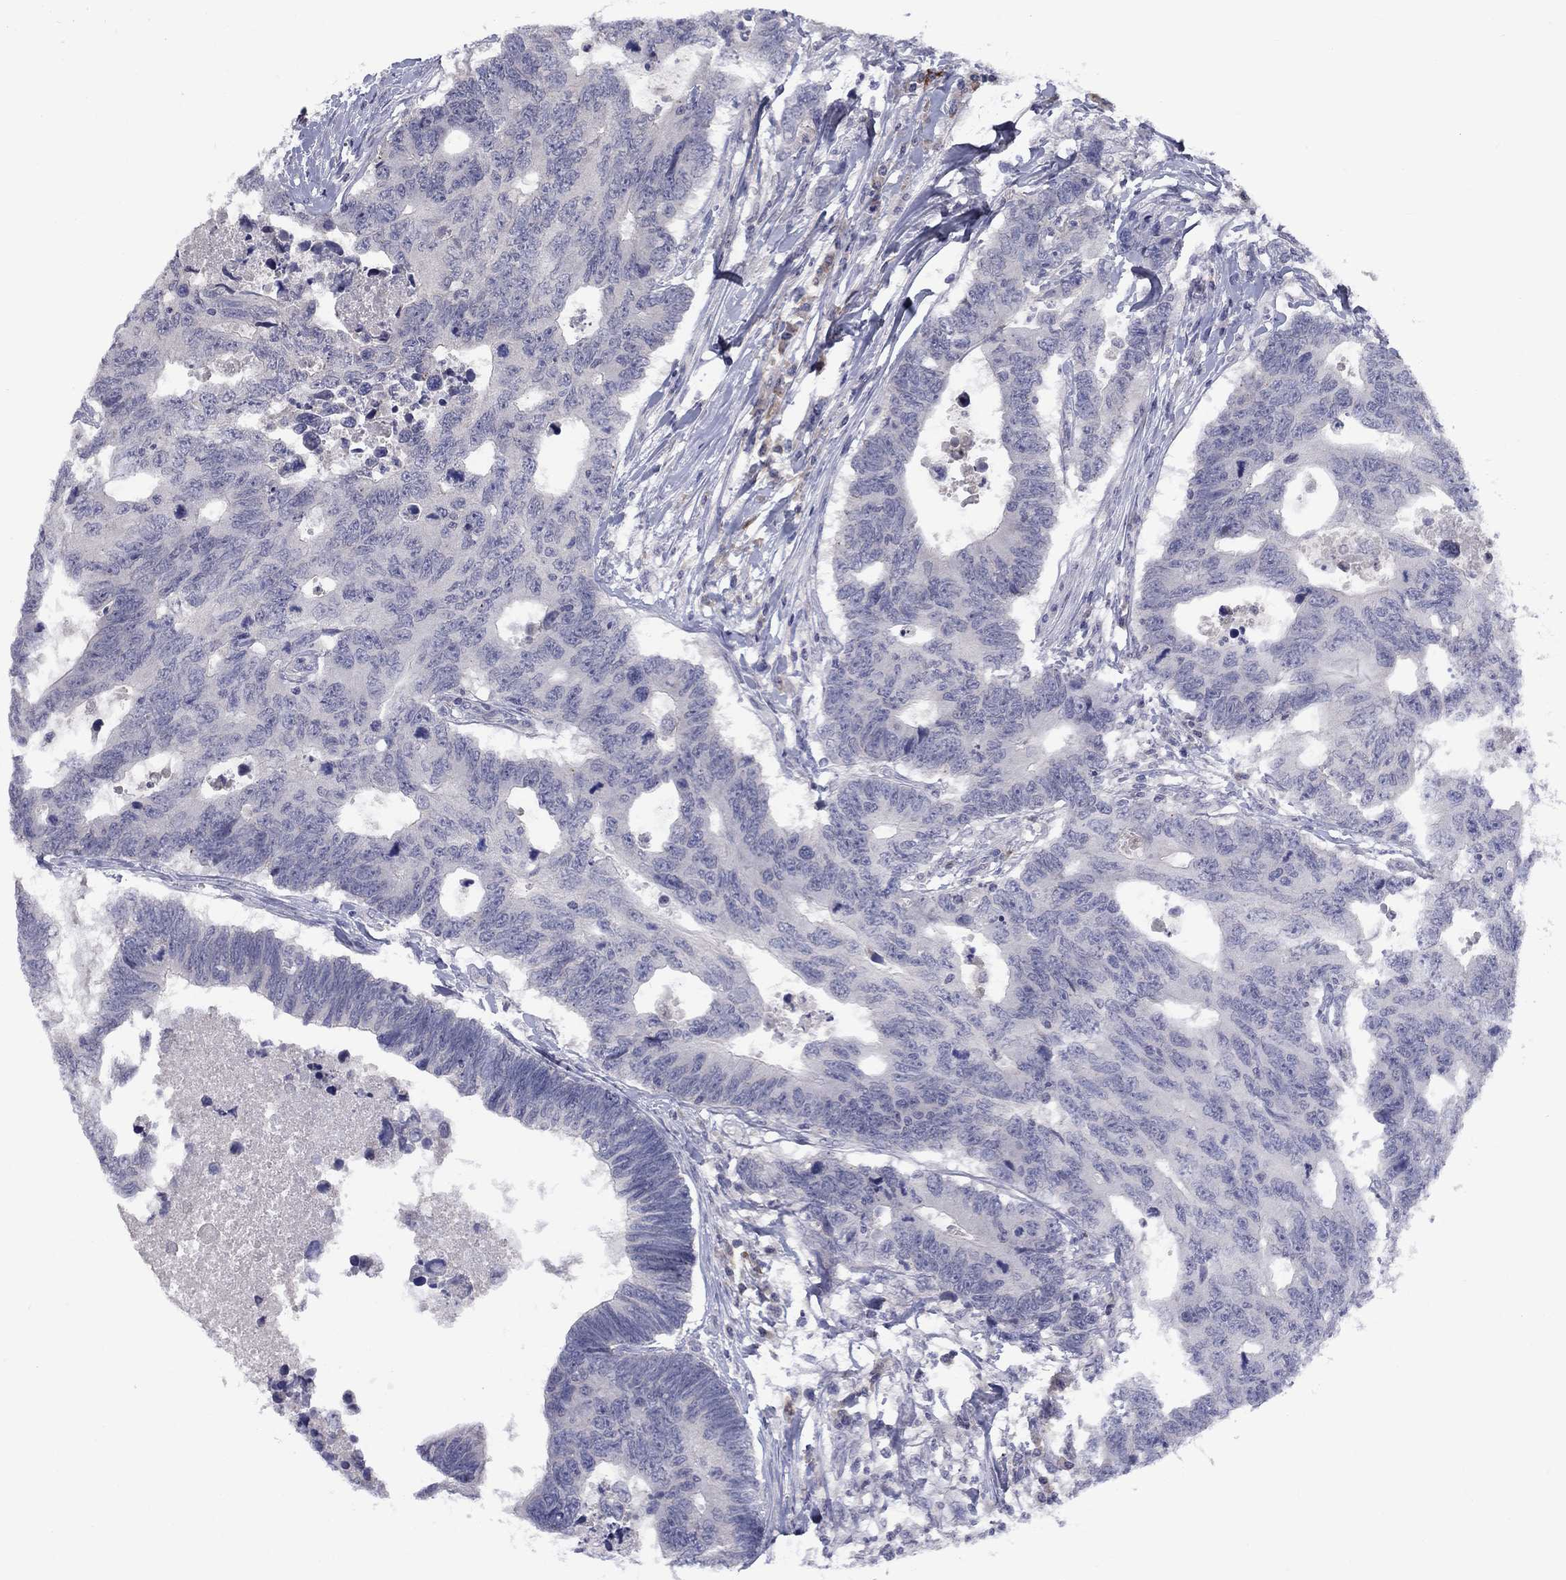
{"staining": {"intensity": "negative", "quantity": "none", "location": "none"}, "tissue": "colorectal cancer", "cell_type": "Tumor cells", "image_type": "cancer", "snomed": [{"axis": "morphology", "description": "Adenocarcinoma, NOS"}, {"axis": "topography", "description": "Colon"}], "caption": "A photomicrograph of colorectal cancer stained for a protein displays no brown staining in tumor cells.", "gene": "CACNA1A", "patient": {"sex": "female", "age": 77}}